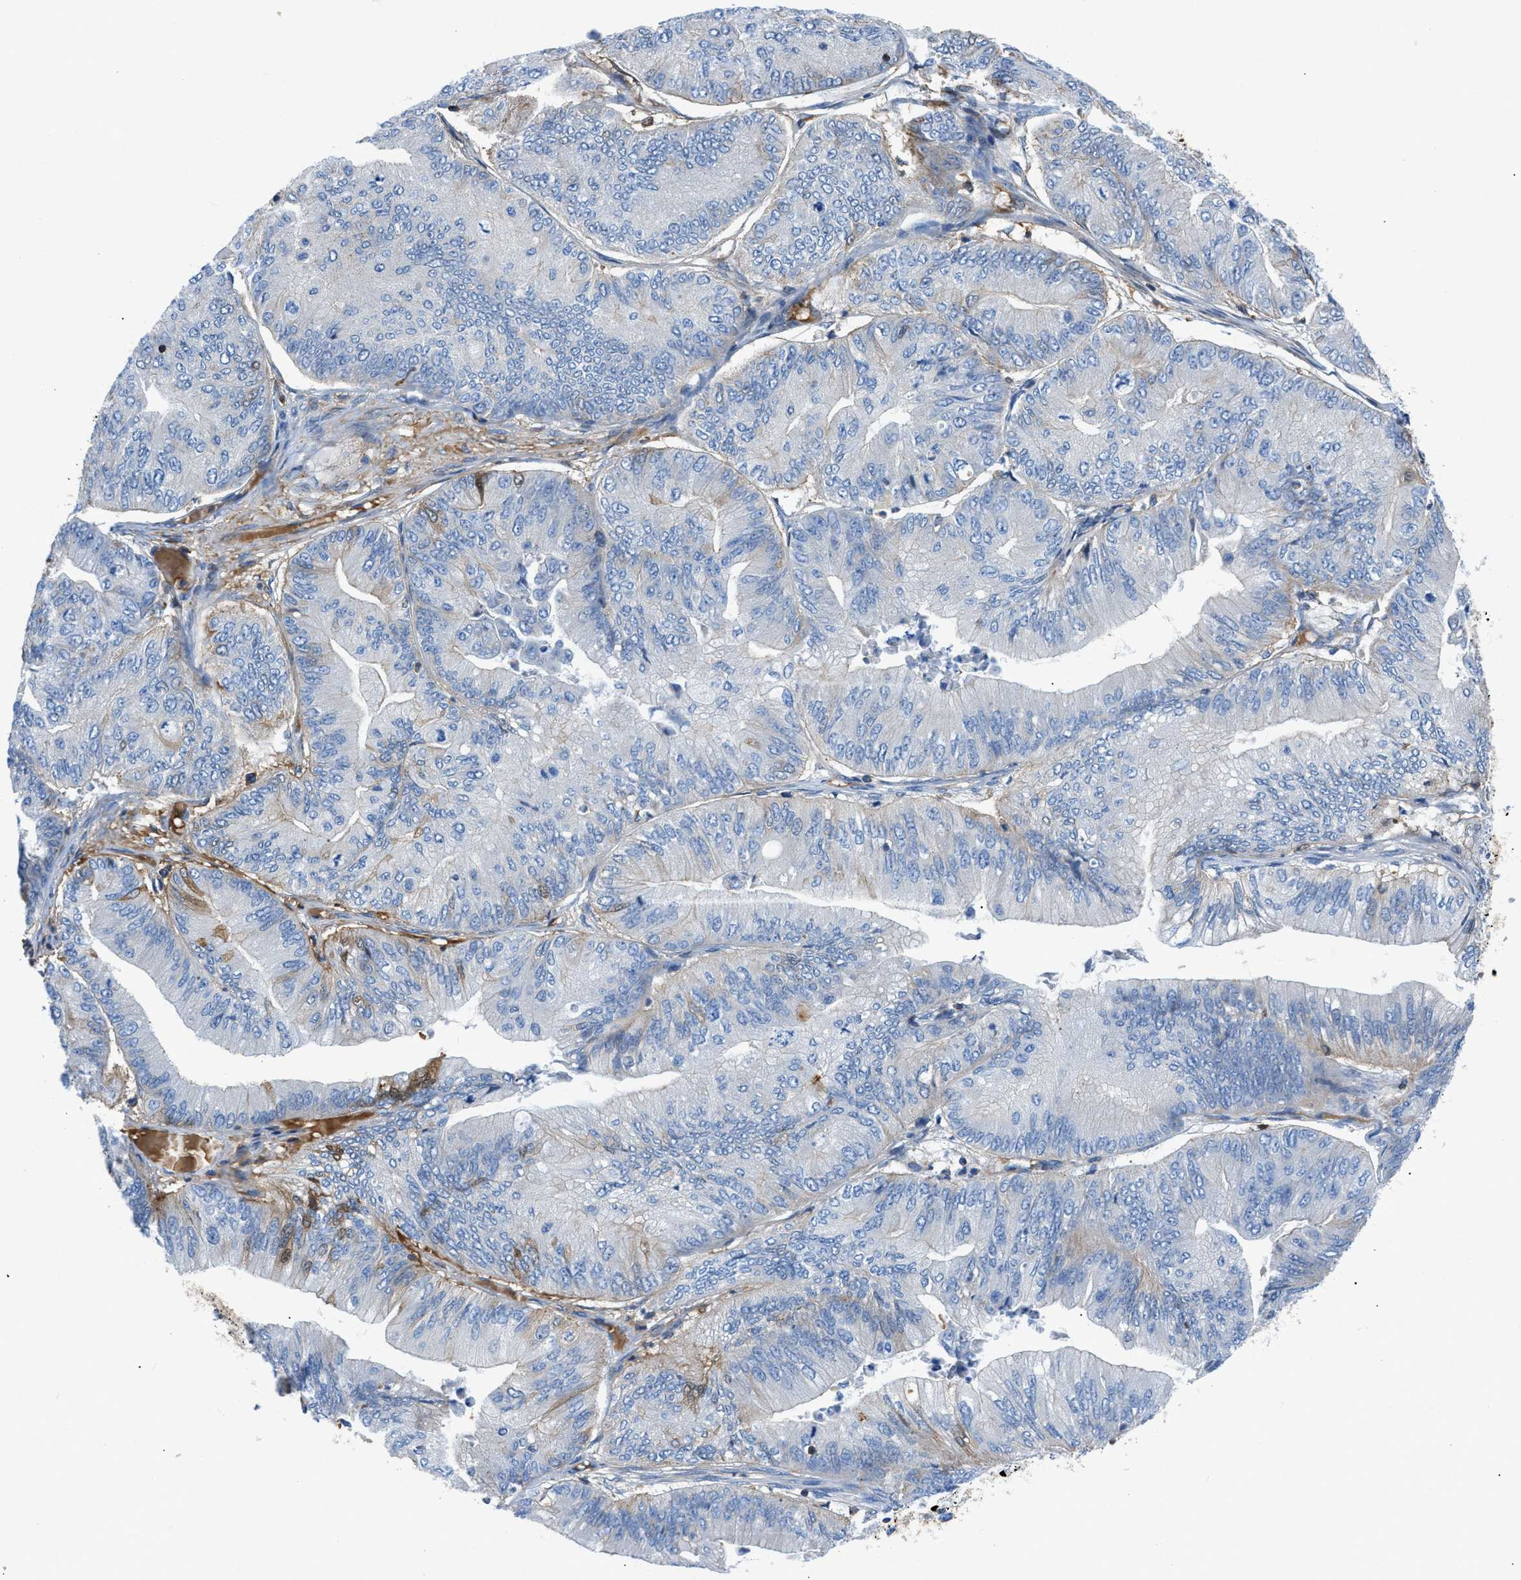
{"staining": {"intensity": "negative", "quantity": "none", "location": "none"}, "tissue": "ovarian cancer", "cell_type": "Tumor cells", "image_type": "cancer", "snomed": [{"axis": "morphology", "description": "Cystadenocarcinoma, mucinous, NOS"}, {"axis": "topography", "description": "Ovary"}], "caption": "Immunohistochemical staining of human mucinous cystadenocarcinoma (ovarian) displays no significant positivity in tumor cells.", "gene": "ATP6V0D1", "patient": {"sex": "female", "age": 61}}